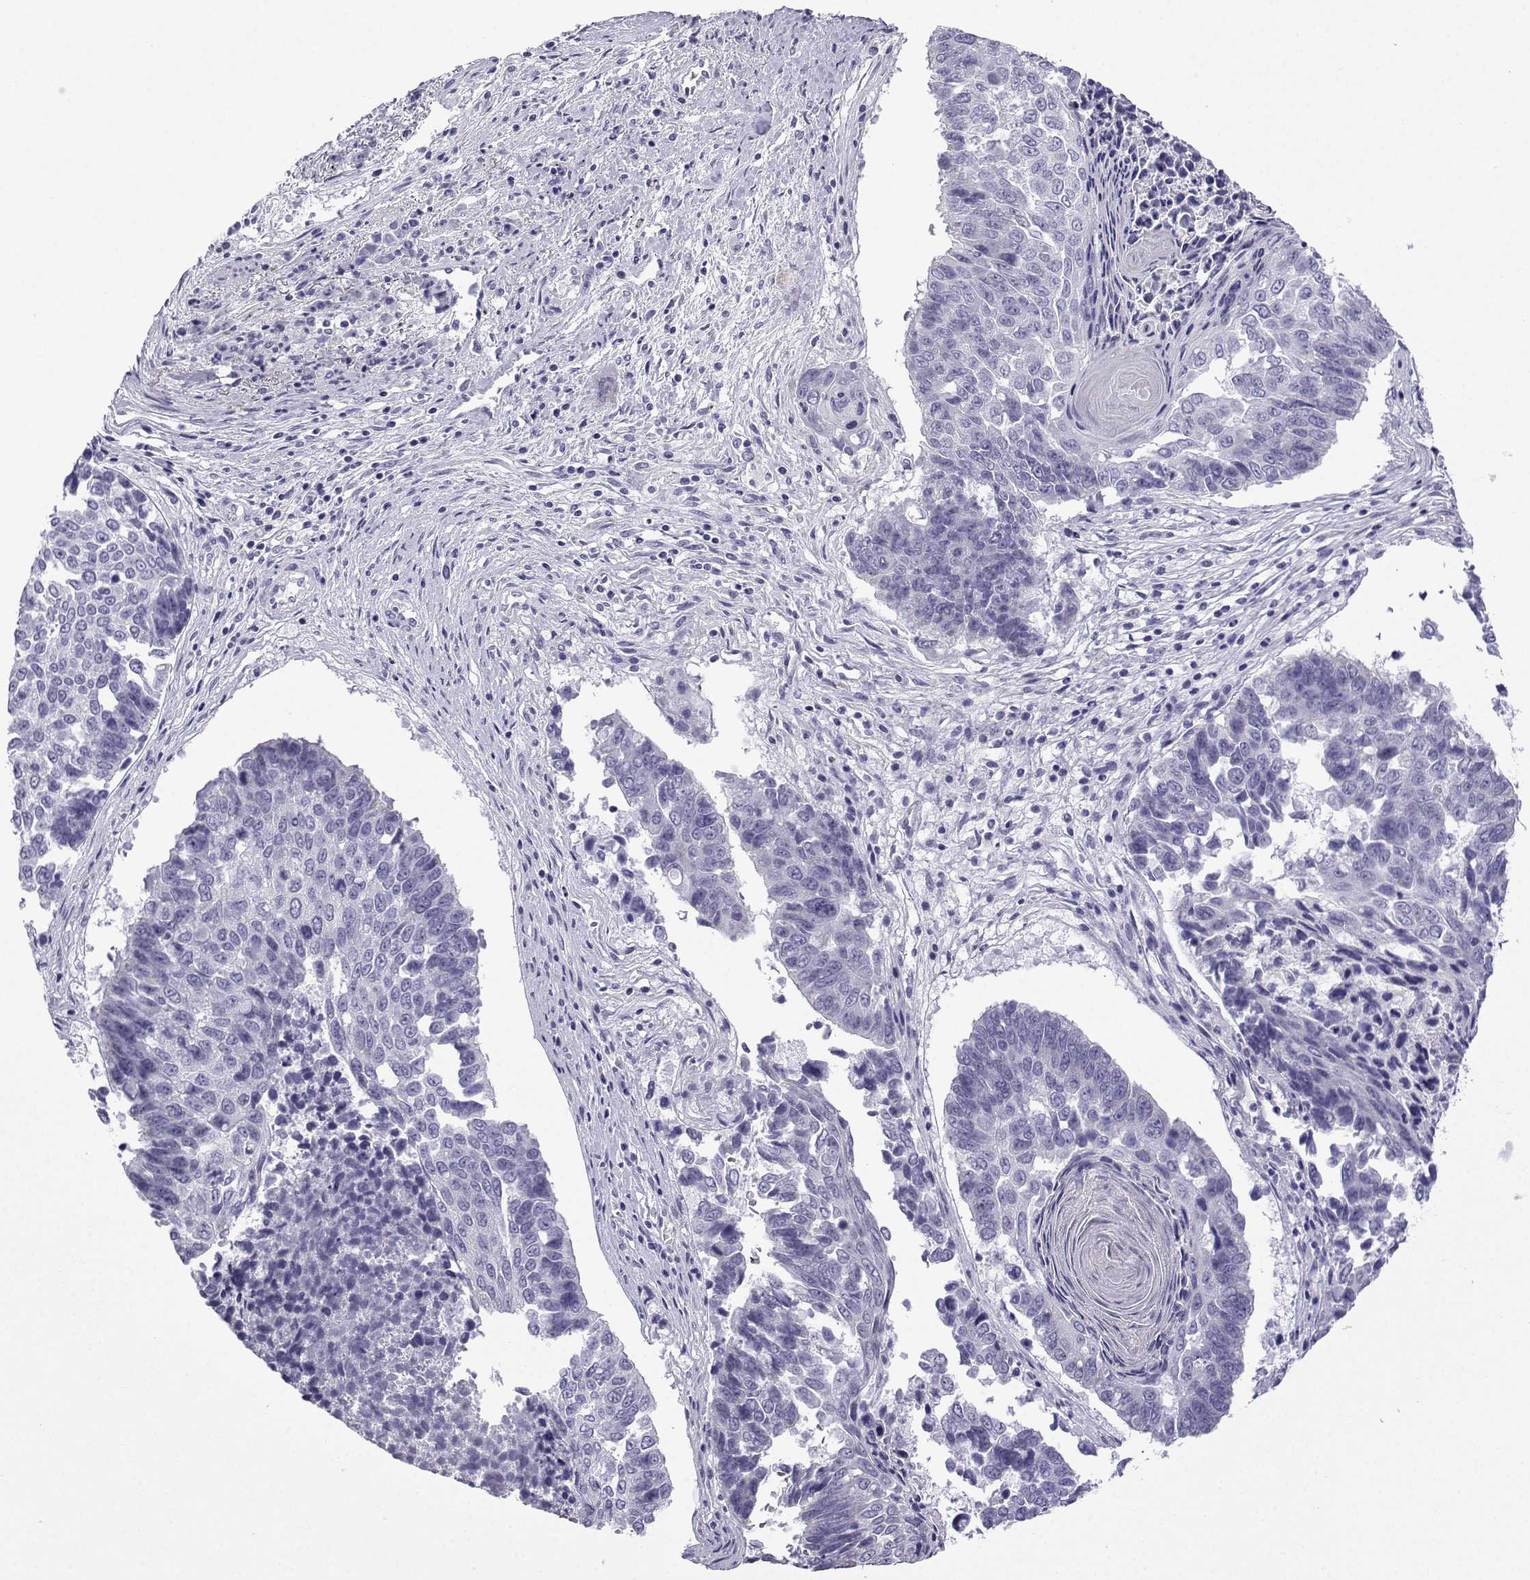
{"staining": {"intensity": "negative", "quantity": "none", "location": "none"}, "tissue": "lung cancer", "cell_type": "Tumor cells", "image_type": "cancer", "snomed": [{"axis": "morphology", "description": "Squamous cell carcinoma, NOS"}, {"axis": "topography", "description": "Lung"}], "caption": "A high-resolution micrograph shows IHC staining of lung squamous cell carcinoma, which reveals no significant expression in tumor cells. The staining is performed using DAB (3,3'-diaminobenzidine) brown chromogen with nuclei counter-stained in using hematoxylin.", "gene": "ACRBP", "patient": {"sex": "male", "age": 73}}